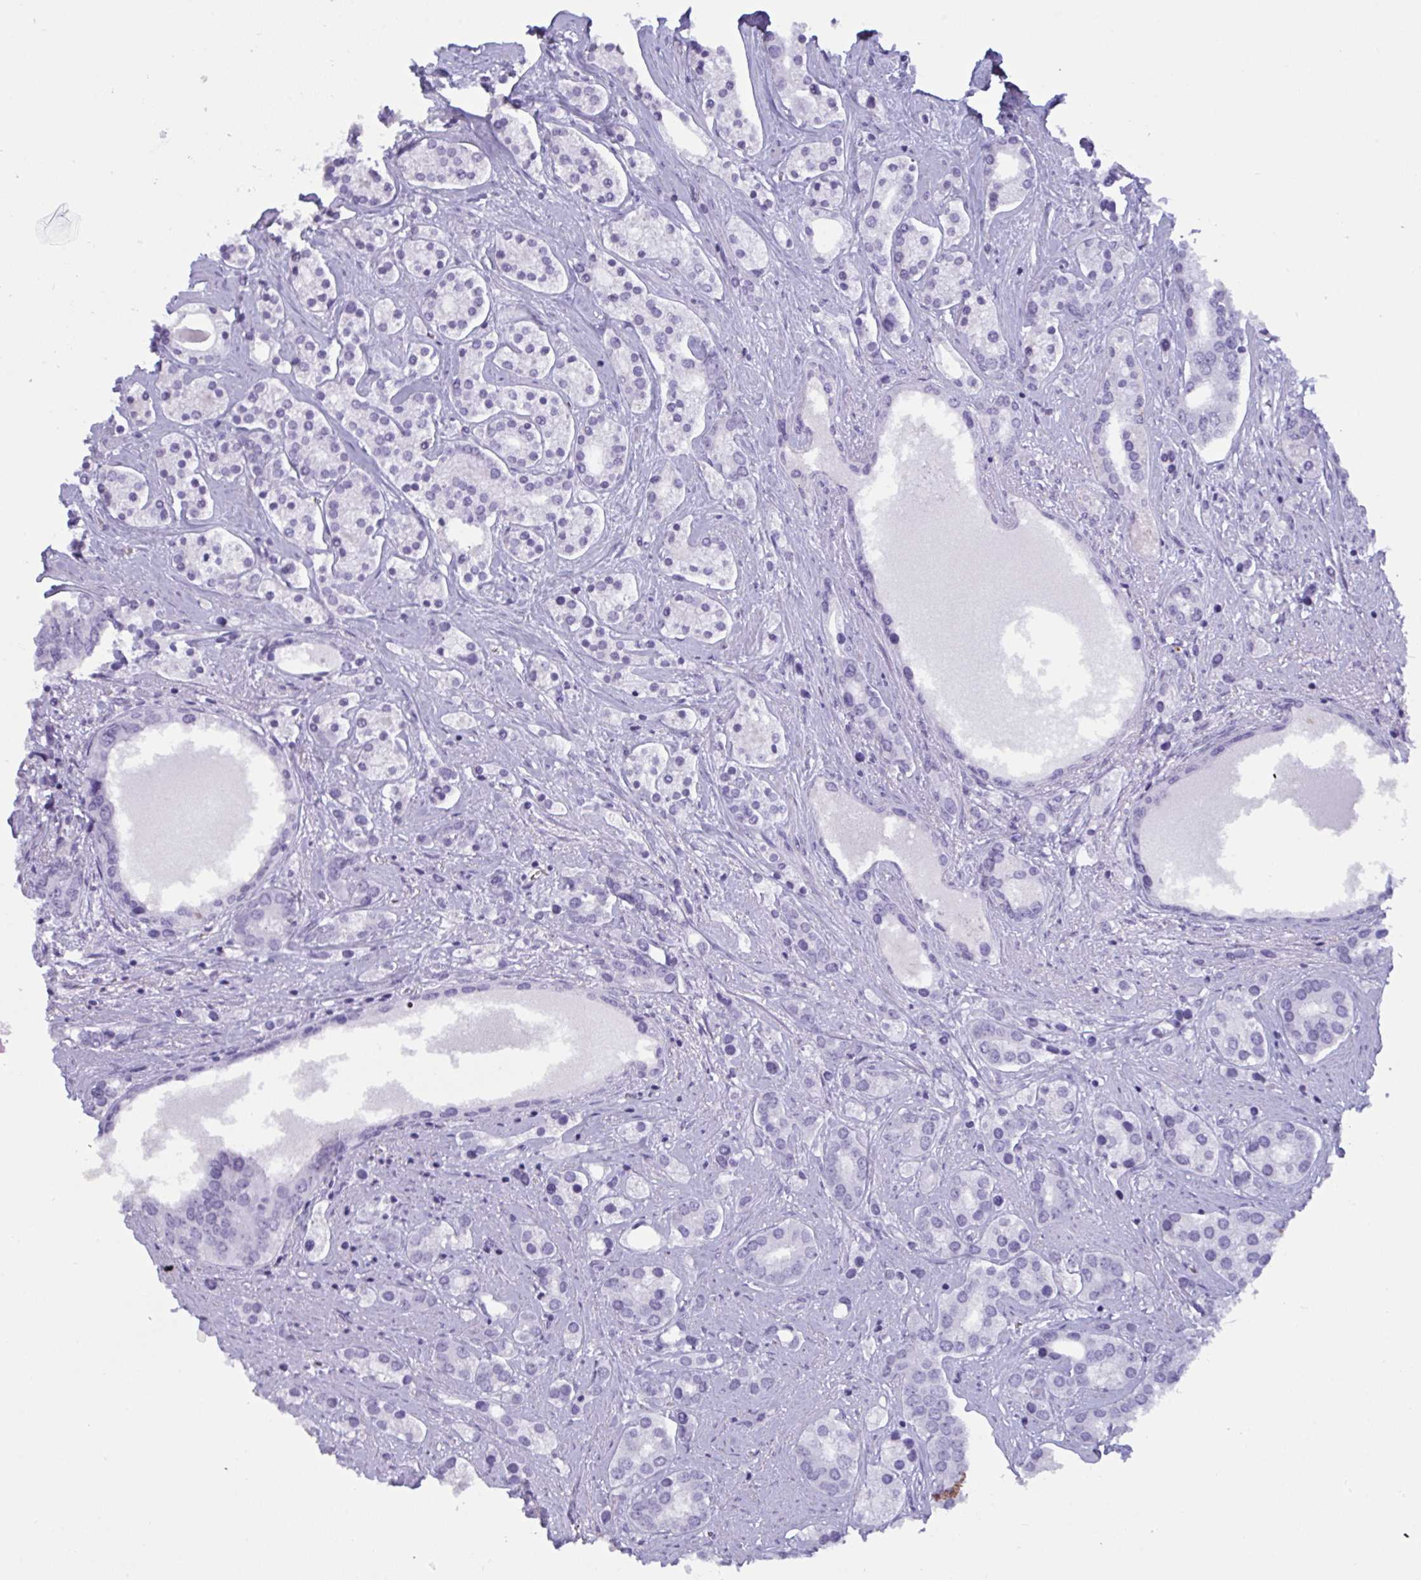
{"staining": {"intensity": "negative", "quantity": "none", "location": "none"}, "tissue": "prostate cancer", "cell_type": "Tumor cells", "image_type": "cancer", "snomed": [{"axis": "morphology", "description": "Adenocarcinoma, High grade"}, {"axis": "topography", "description": "Prostate"}], "caption": "High power microscopy histopathology image of an immunohistochemistry (IHC) histopathology image of prostate cancer (high-grade adenocarcinoma), revealing no significant expression in tumor cells.", "gene": "SLC2A1", "patient": {"sex": "male", "age": 58}}